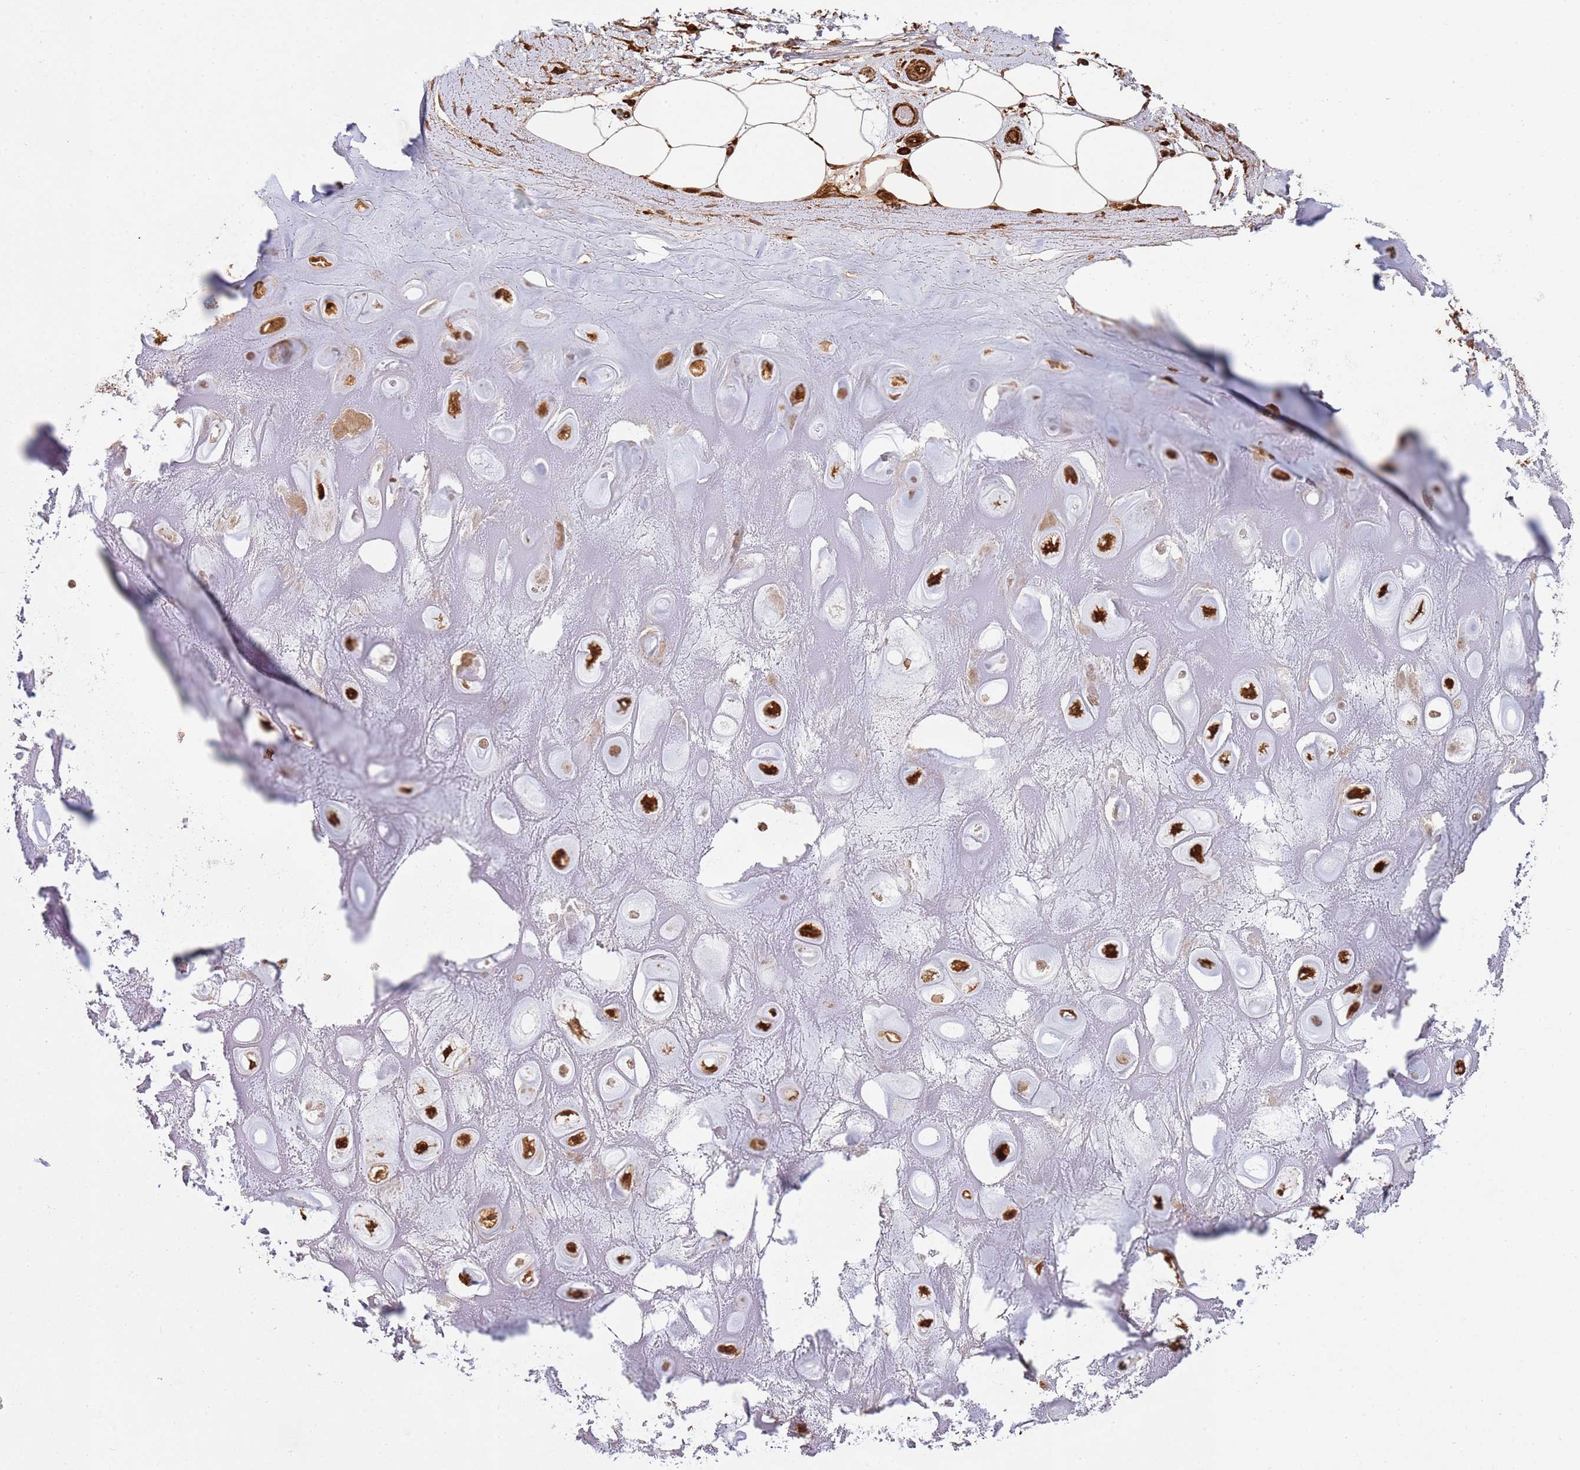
{"staining": {"intensity": "strong", "quantity": ">75%", "location": "cytoplasmic/membranous"}, "tissue": "adipose tissue", "cell_type": "Adipocytes", "image_type": "normal", "snomed": [{"axis": "morphology", "description": "Normal tissue, NOS"}, {"axis": "topography", "description": "Cartilage tissue"}], "caption": "Adipocytes show high levels of strong cytoplasmic/membranous positivity in approximately >75% of cells in normal adipose tissue.", "gene": "NDUFAF4", "patient": {"sex": "male", "age": 81}}